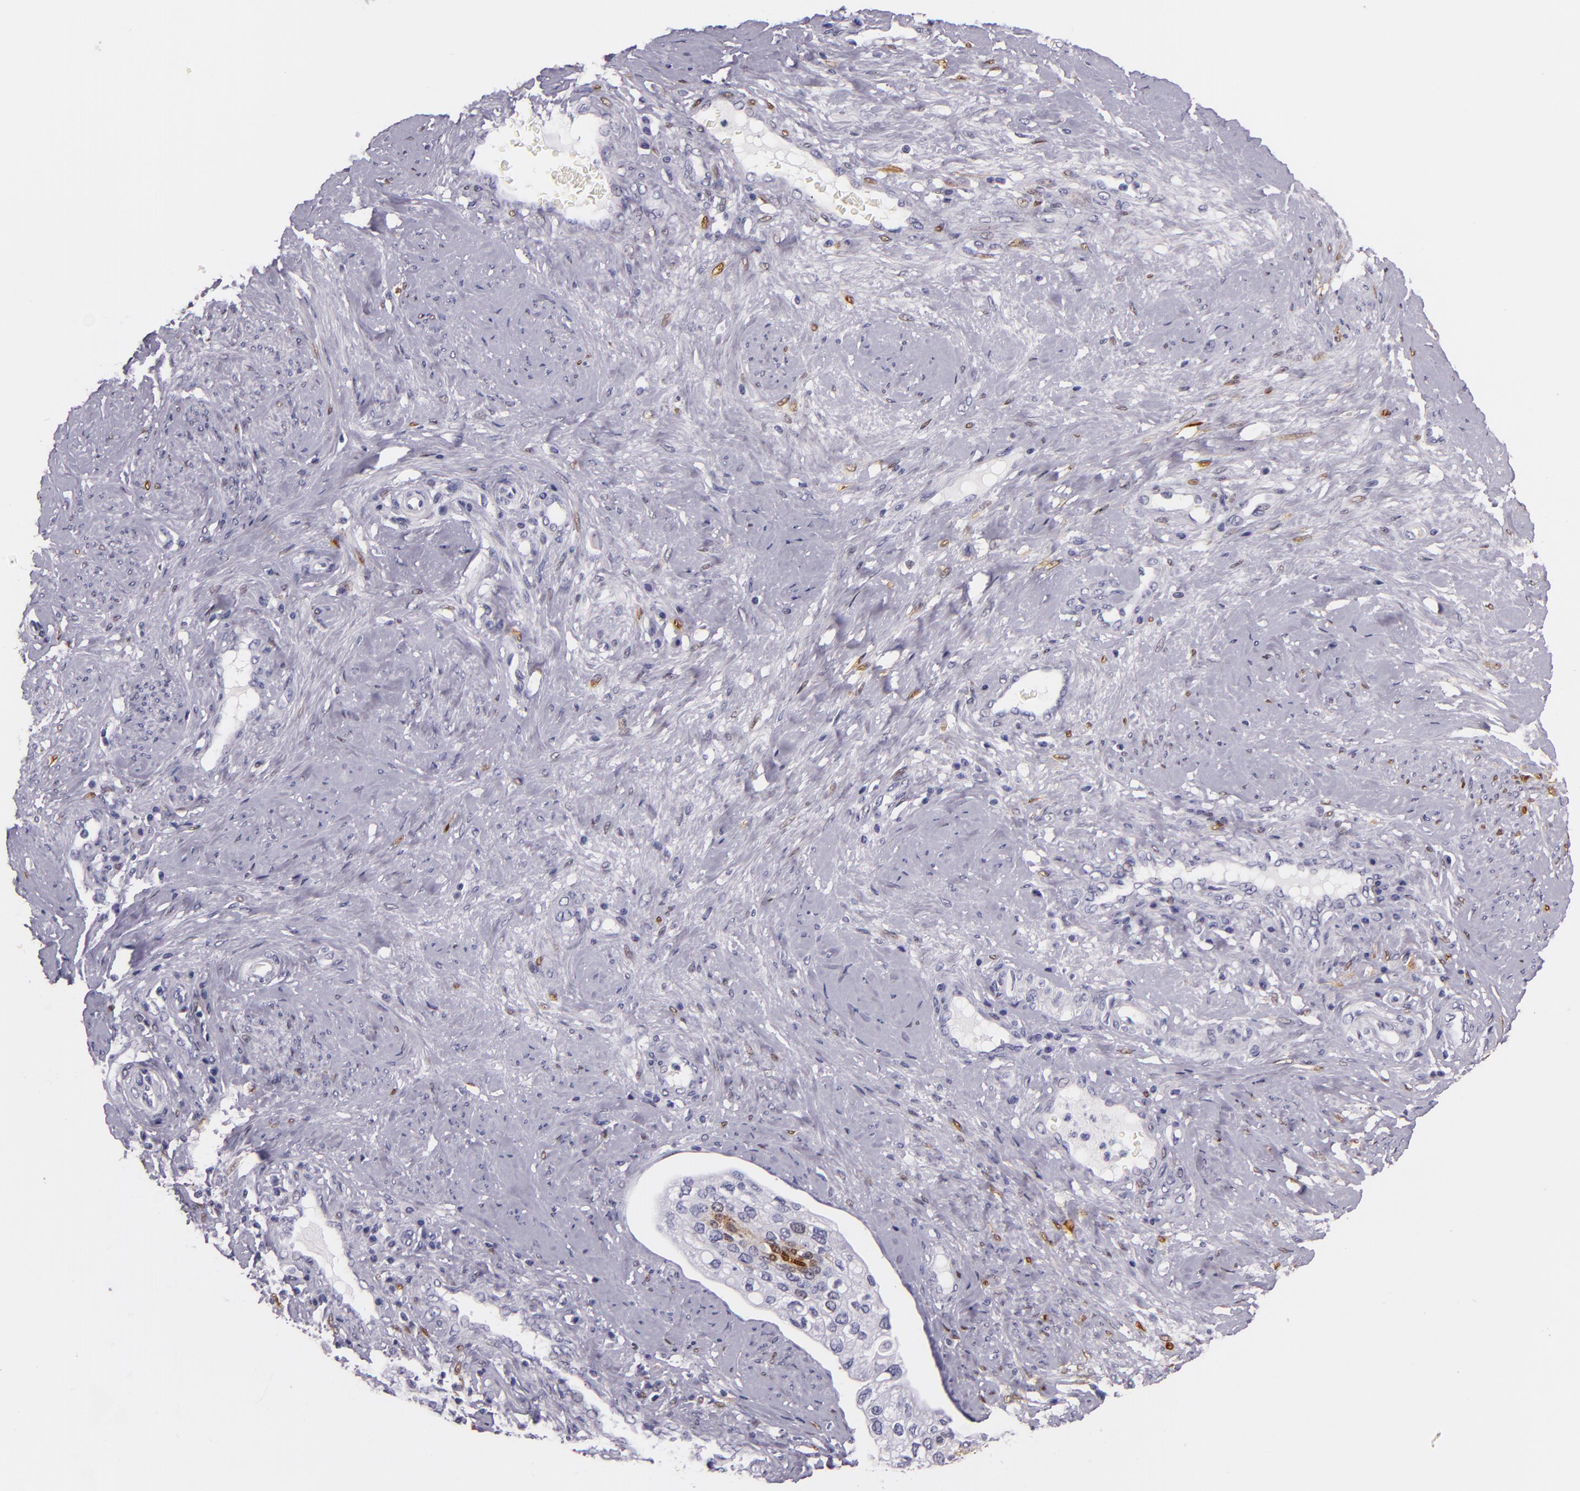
{"staining": {"intensity": "weak", "quantity": "25%-75%", "location": "nuclear"}, "tissue": "cervical cancer", "cell_type": "Tumor cells", "image_type": "cancer", "snomed": [{"axis": "morphology", "description": "Squamous cell carcinoma, NOS"}, {"axis": "topography", "description": "Cervix"}], "caption": "Human cervical cancer stained with a protein marker displays weak staining in tumor cells.", "gene": "MT1A", "patient": {"sex": "female", "age": 41}}